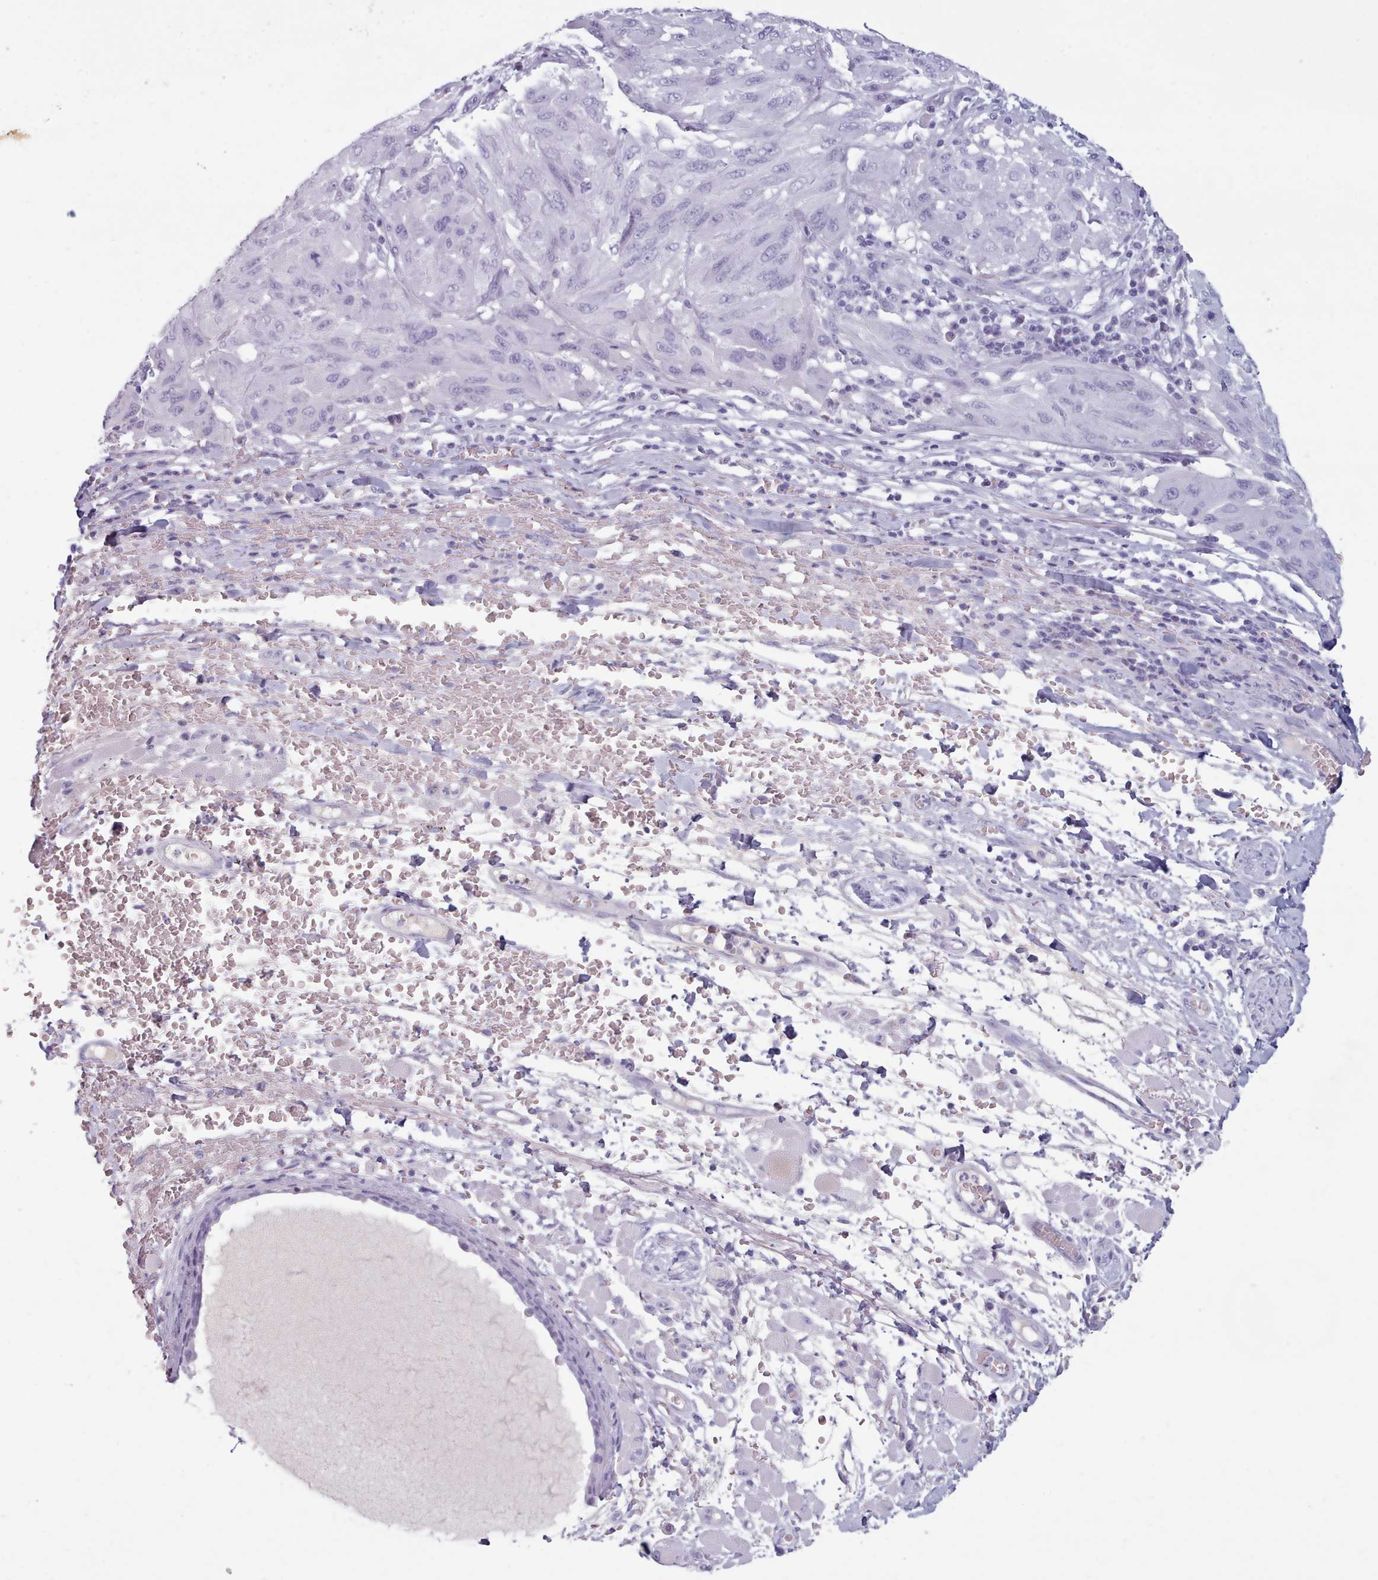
{"staining": {"intensity": "negative", "quantity": "none", "location": "none"}, "tissue": "melanoma", "cell_type": "Tumor cells", "image_type": "cancer", "snomed": [{"axis": "morphology", "description": "Malignant melanoma, NOS"}, {"axis": "topography", "description": "Skin"}], "caption": "Micrograph shows no protein staining in tumor cells of malignant melanoma tissue.", "gene": "ZNF43", "patient": {"sex": "female", "age": 91}}